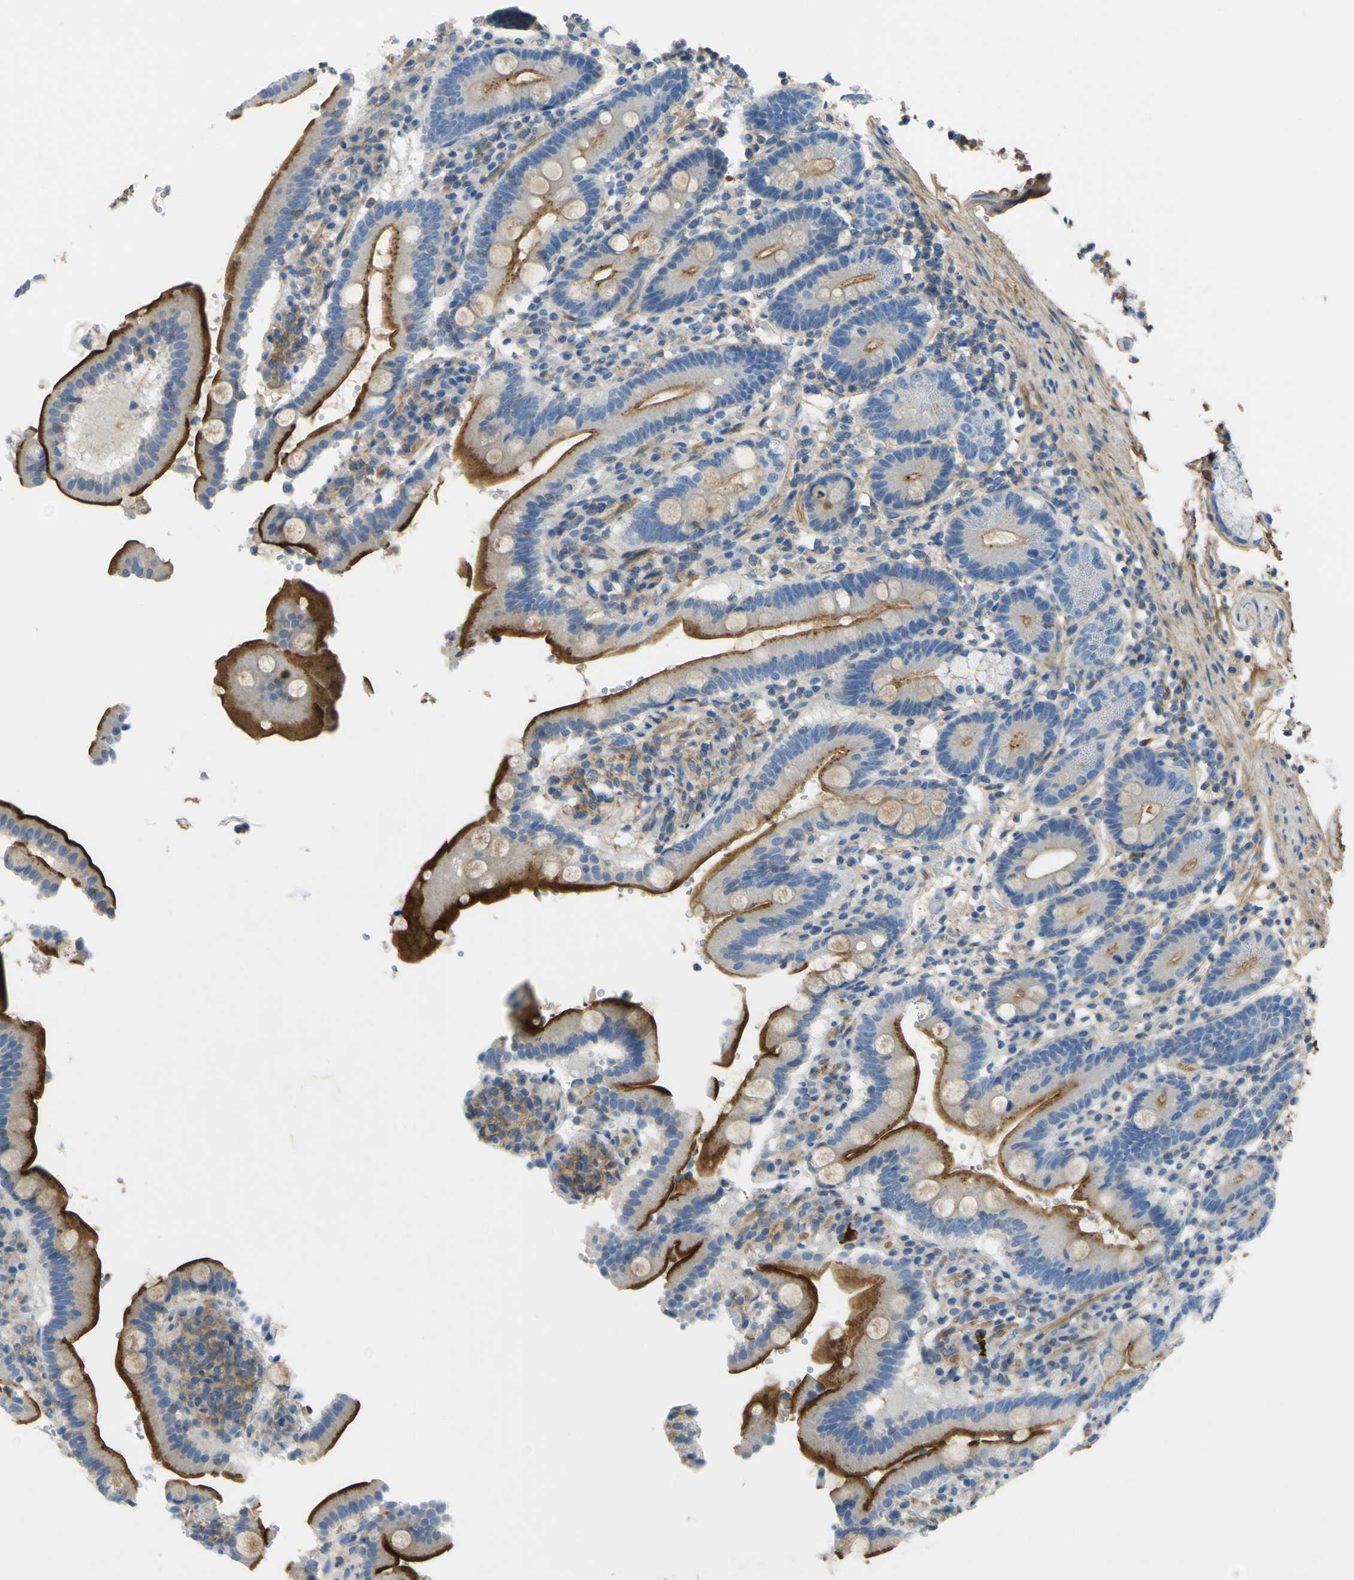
{"staining": {"intensity": "moderate", "quantity": ">75%", "location": "cytoplasmic/membranous"}, "tissue": "duodenum", "cell_type": "Glandular cells", "image_type": "normal", "snomed": [{"axis": "morphology", "description": "Normal tissue, NOS"}, {"axis": "topography", "description": "Small intestine, NOS"}], "caption": "A histopathology image of duodenum stained for a protein reveals moderate cytoplasmic/membranous brown staining in glandular cells. (Stains: DAB in brown, nuclei in blue, Microscopy: brightfield microscopy at high magnification).", "gene": "OGN", "patient": {"sex": "female", "age": 71}}